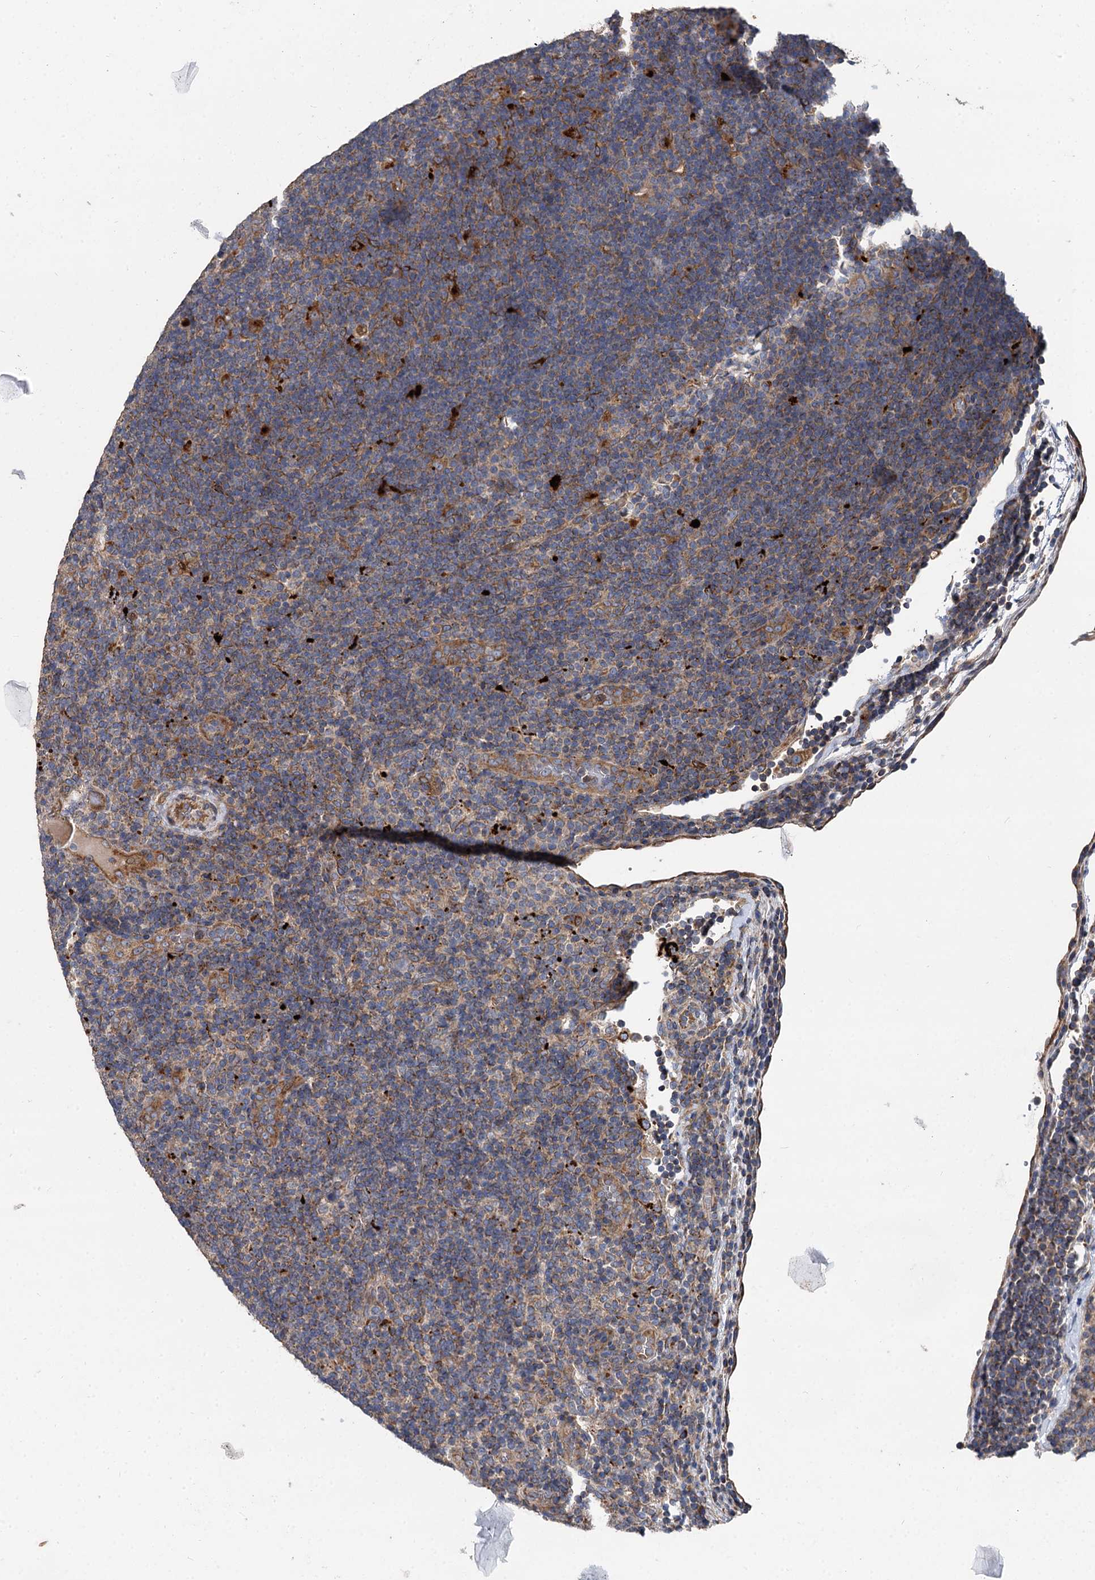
{"staining": {"intensity": "weak", "quantity": ">75%", "location": "cytoplasmic/membranous"}, "tissue": "lymphoma", "cell_type": "Tumor cells", "image_type": "cancer", "snomed": [{"axis": "morphology", "description": "Hodgkin's disease, NOS"}, {"axis": "topography", "description": "Lymph node"}], "caption": "A brown stain labels weak cytoplasmic/membranous staining of a protein in lymphoma tumor cells.", "gene": "SPRYD3", "patient": {"sex": "female", "age": 57}}